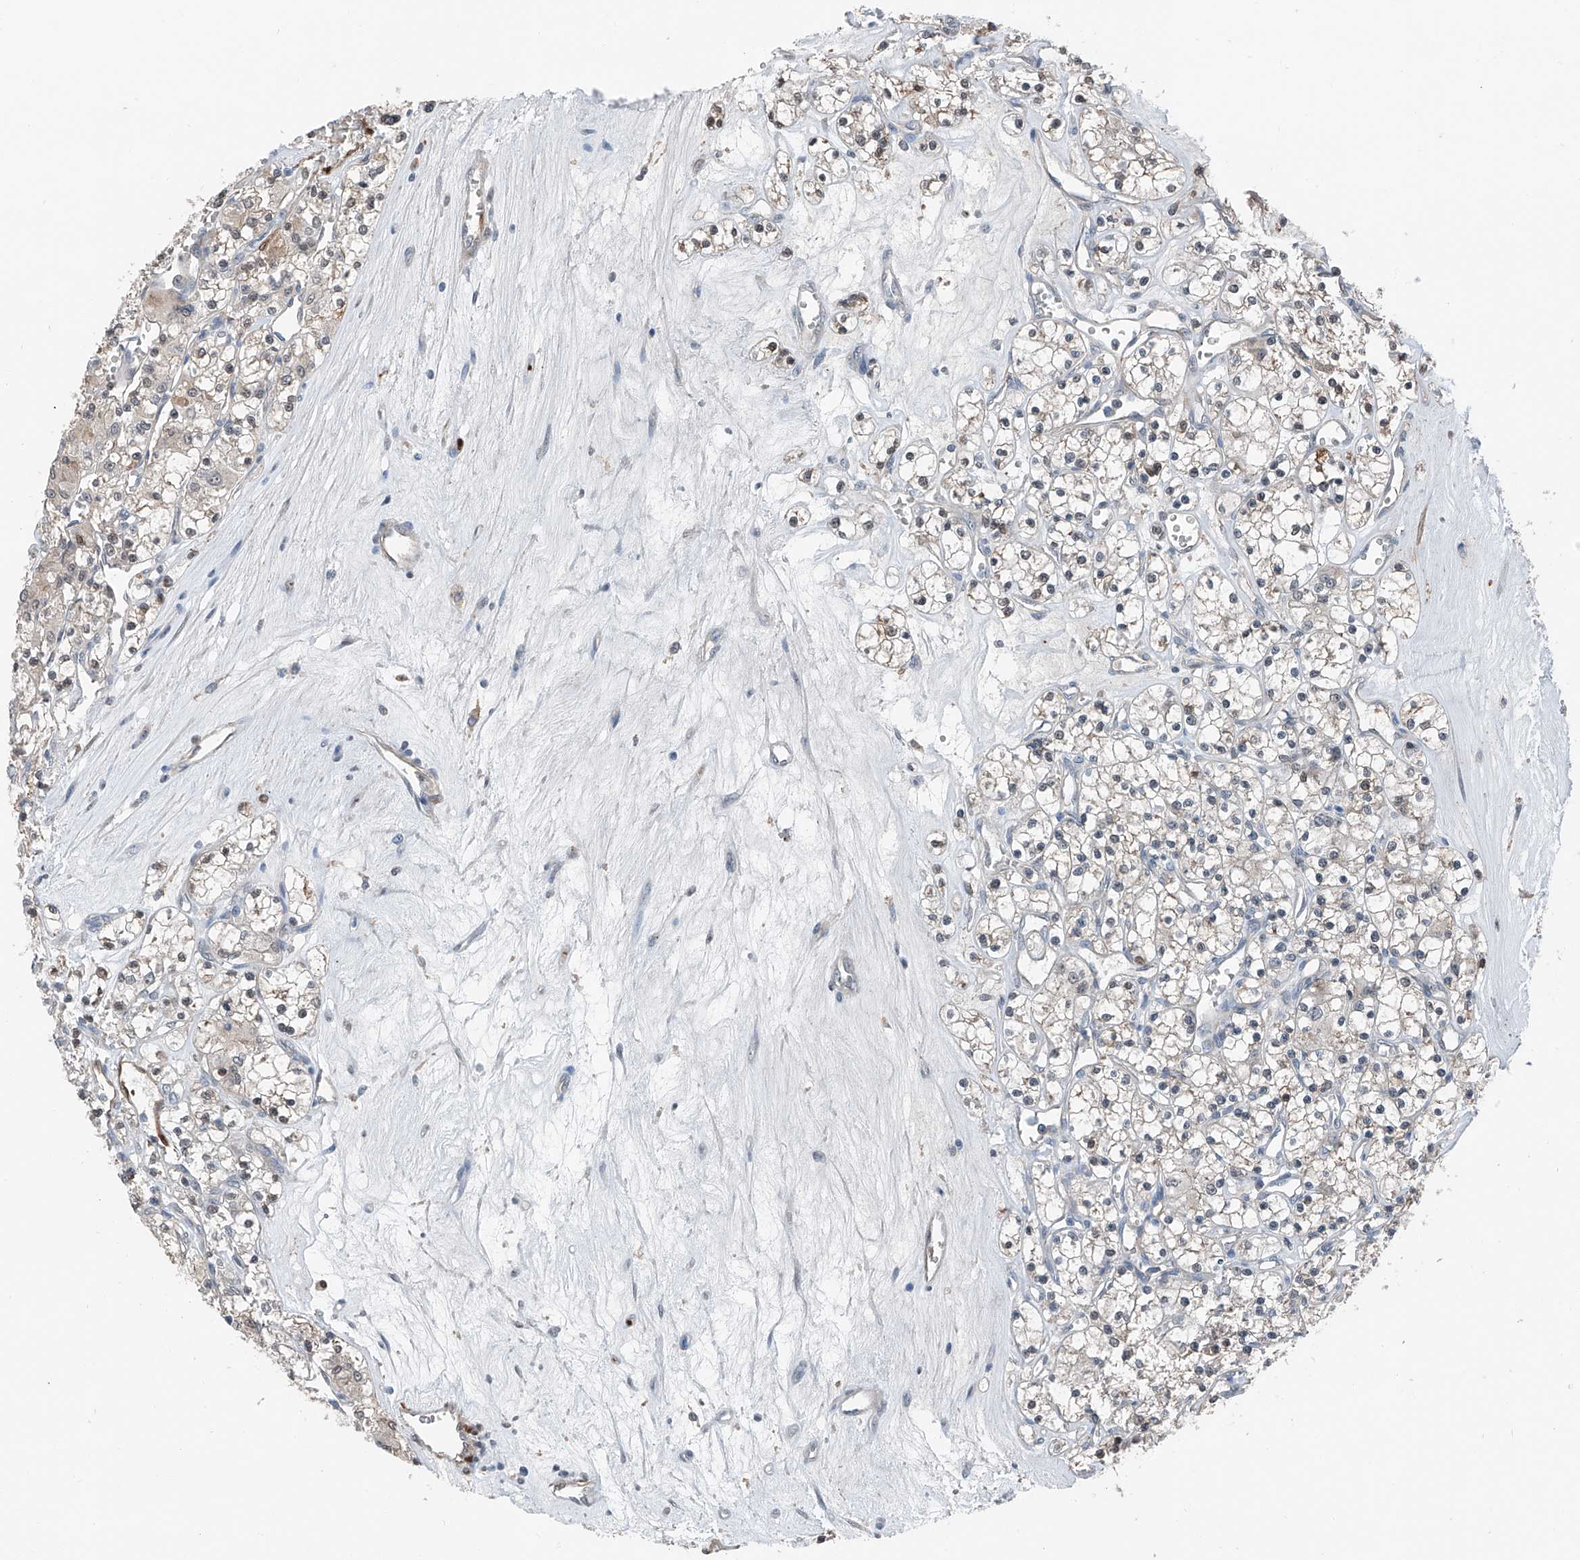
{"staining": {"intensity": "negative", "quantity": "none", "location": "none"}, "tissue": "renal cancer", "cell_type": "Tumor cells", "image_type": "cancer", "snomed": [{"axis": "morphology", "description": "Adenocarcinoma, NOS"}, {"axis": "topography", "description": "Kidney"}], "caption": "There is no significant staining in tumor cells of renal adenocarcinoma.", "gene": "HSPA6", "patient": {"sex": "female", "age": 59}}